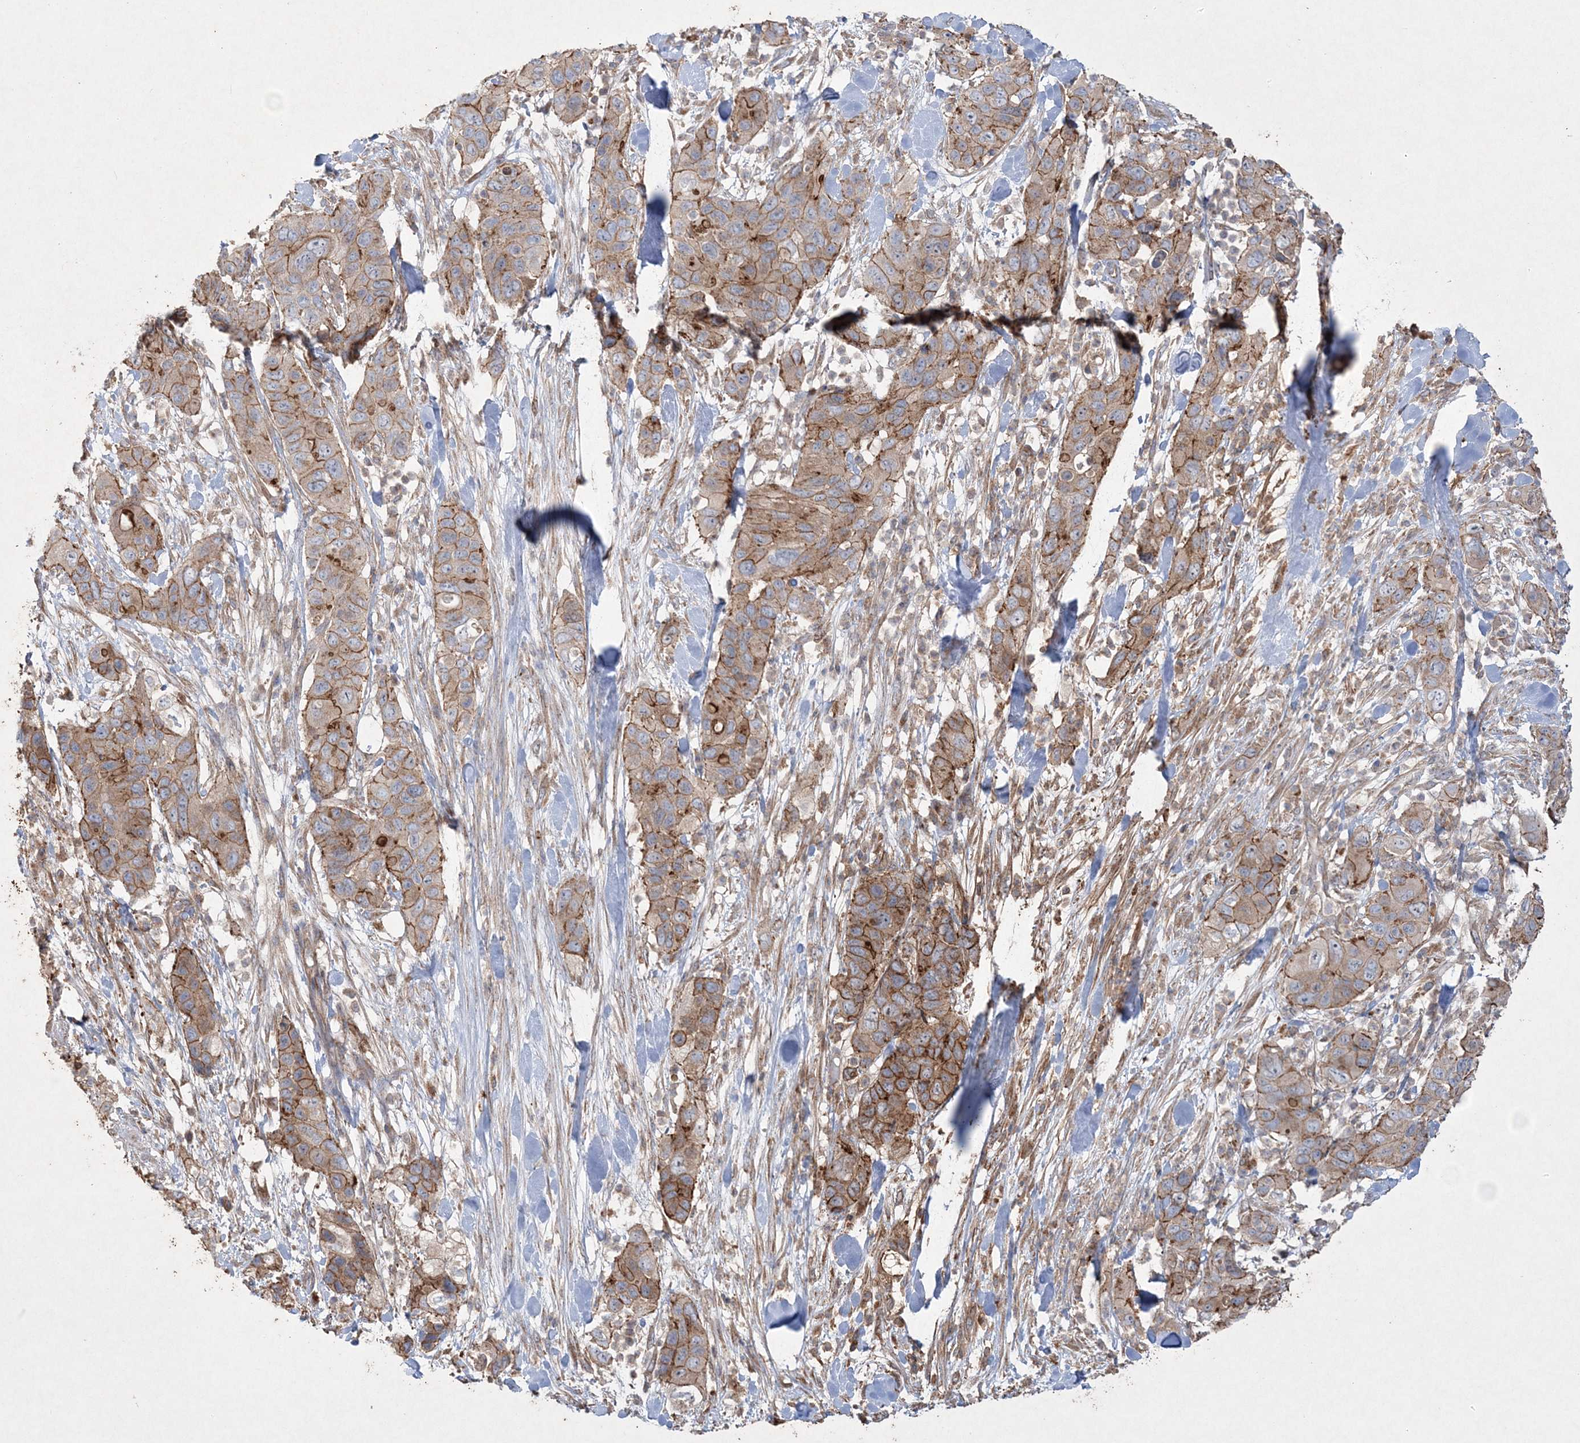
{"staining": {"intensity": "moderate", "quantity": ">75%", "location": "cytoplasmic/membranous"}, "tissue": "pancreatic cancer", "cell_type": "Tumor cells", "image_type": "cancer", "snomed": [{"axis": "morphology", "description": "Adenocarcinoma, NOS"}, {"axis": "topography", "description": "Pancreas"}], "caption": "A high-resolution photomicrograph shows immunohistochemistry staining of pancreatic adenocarcinoma, which exhibits moderate cytoplasmic/membranous staining in approximately >75% of tumor cells.", "gene": "TTC7A", "patient": {"sex": "female", "age": 71}}